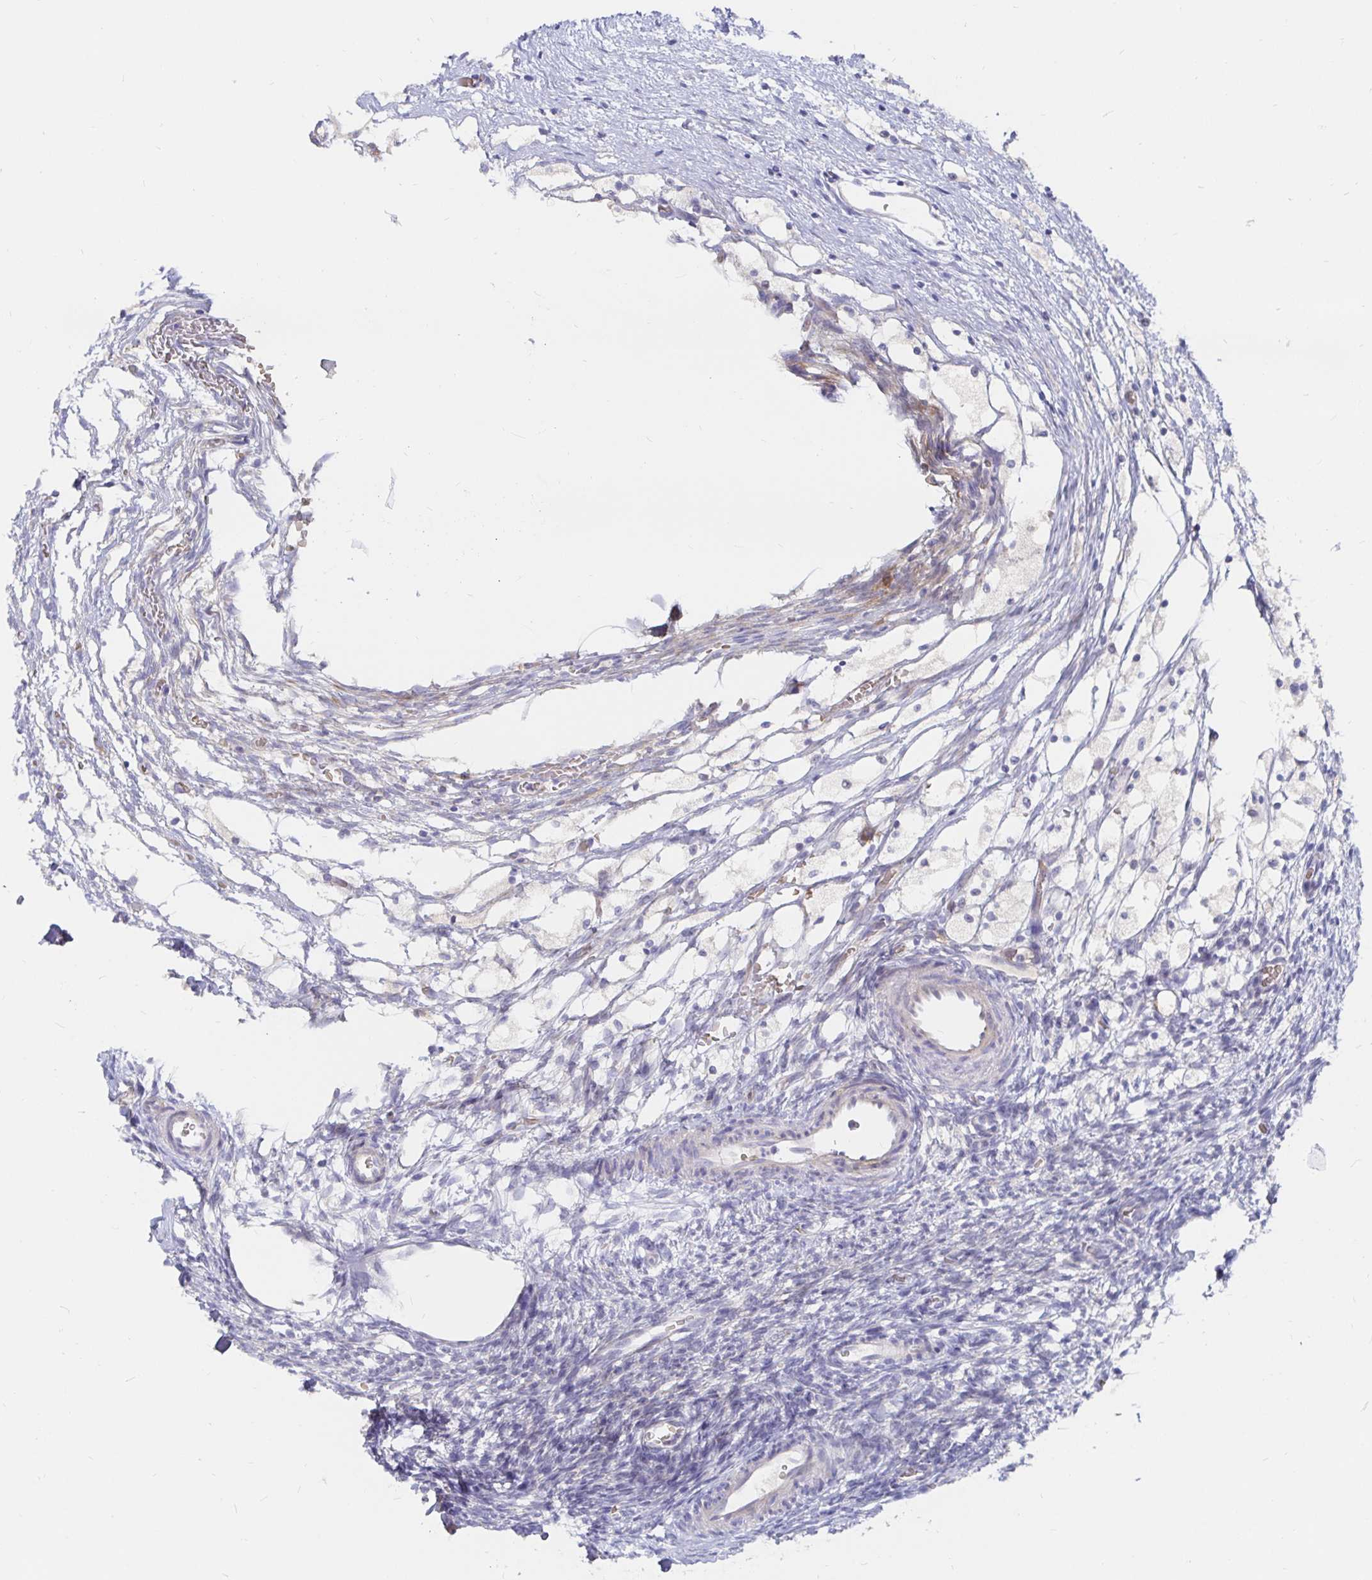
{"staining": {"intensity": "strong", "quantity": ">75%", "location": "cytoplasmic/membranous"}, "tissue": "ovary", "cell_type": "Follicle cells", "image_type": "normal", "snomed": [{"axis": "morphology", "description": "Normal tissue, NOS"}, {"axis": "topography", "description": "Ovary"}], "caption": "The image demonstrates immunohistochemical staining of normal ovary. There is strong cytoplasmic/membranous staining is identified in about >75% of follicle cells. (Brightfield microscopy of DAB IHC at high magnification).", "gene": "KCTD19", "patient": {"sex": "female", "age": 34}}